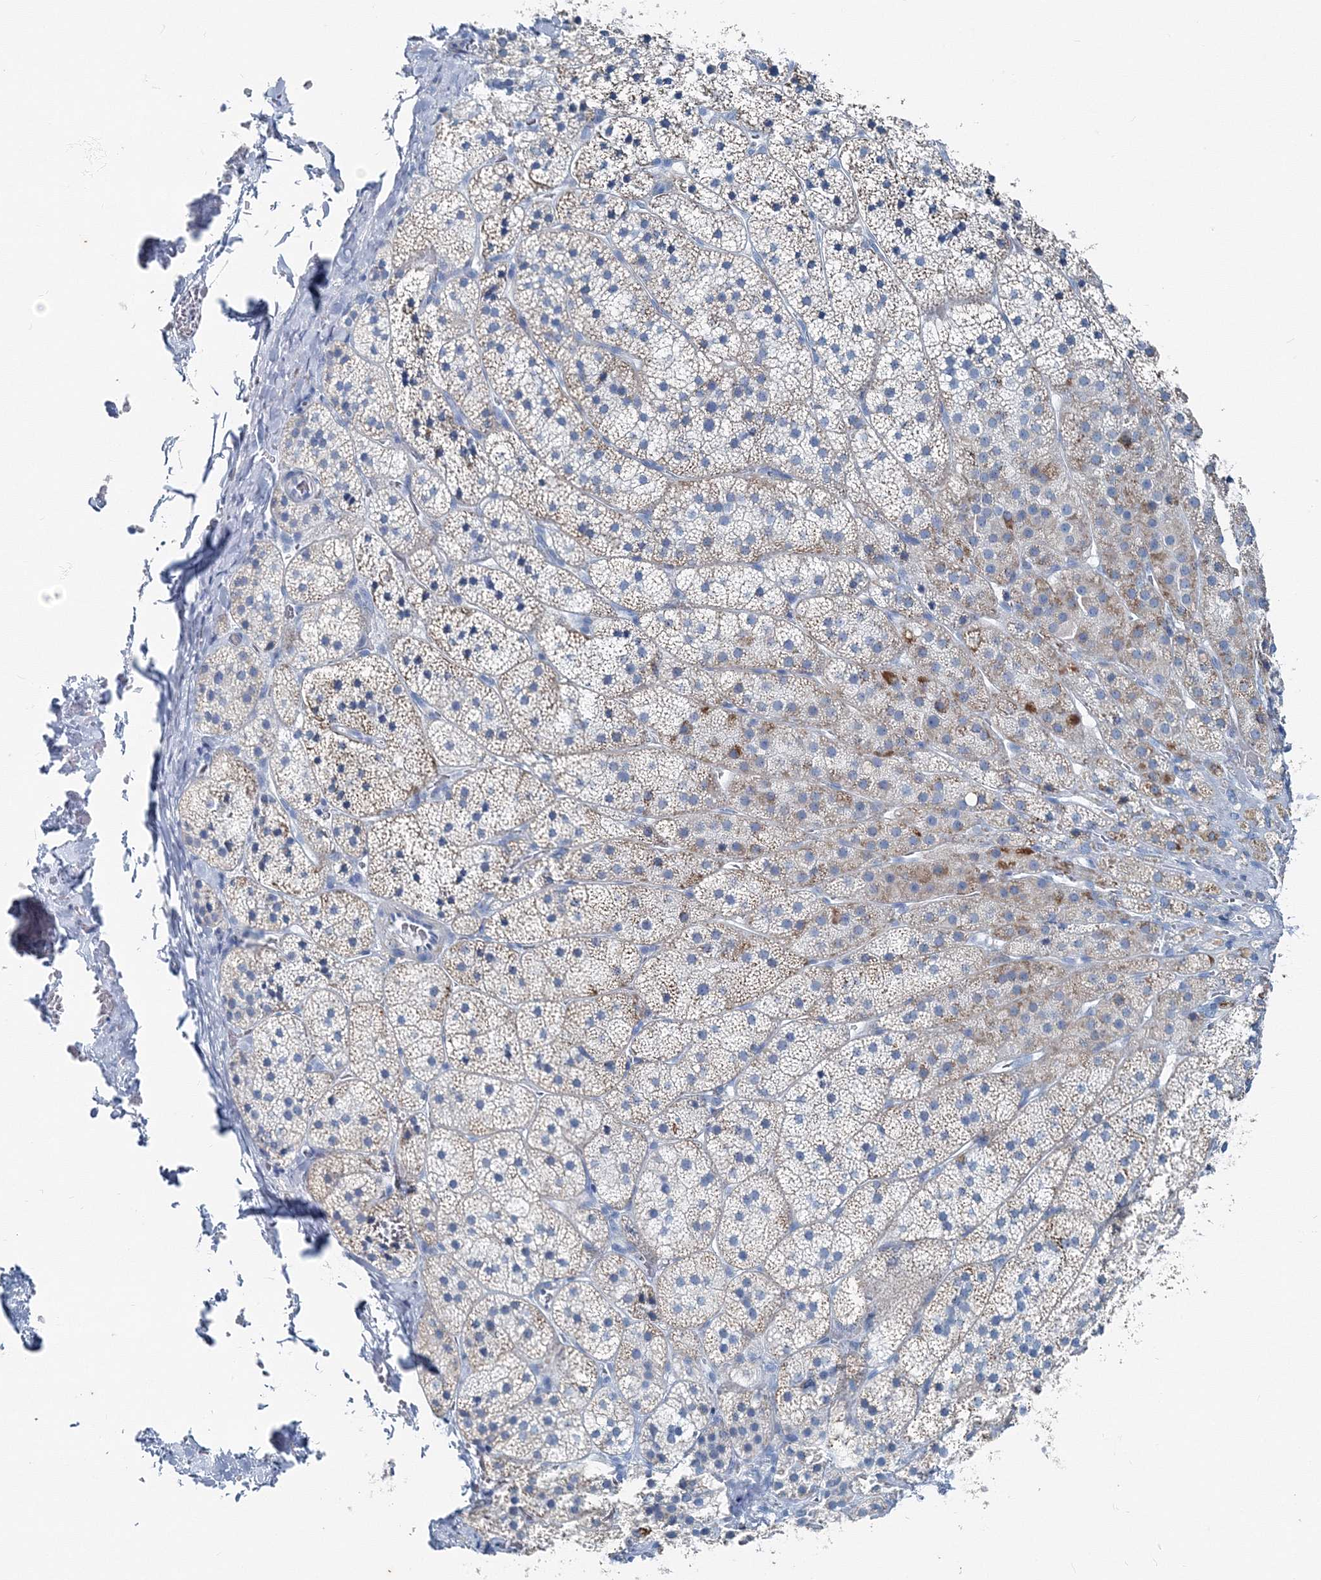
{"staining": {"intensity": "strong", "quantity": "<25%", "location": "cytoplasmic/membranous"}, "tissue": "adrenal gland", "cell_type": "Glandular cells", "image_type": "normal", "snomed": [{"axis": "morphology", "description": "Normal tissue, NOS"}, {"axis": "topography", "description": "Adrenal gland"}], "caption": "Immunohistochemical staining of unremarkable adrenal gland reveals medium levels of strong cytoplasmic/membranous positivity in approximately <25% of glandular cells. The protein is shown in brown color, while the nuclei are stained blue.", "gene": "GABARAPL2", "patient": {"sex": "female", "age": 44}}